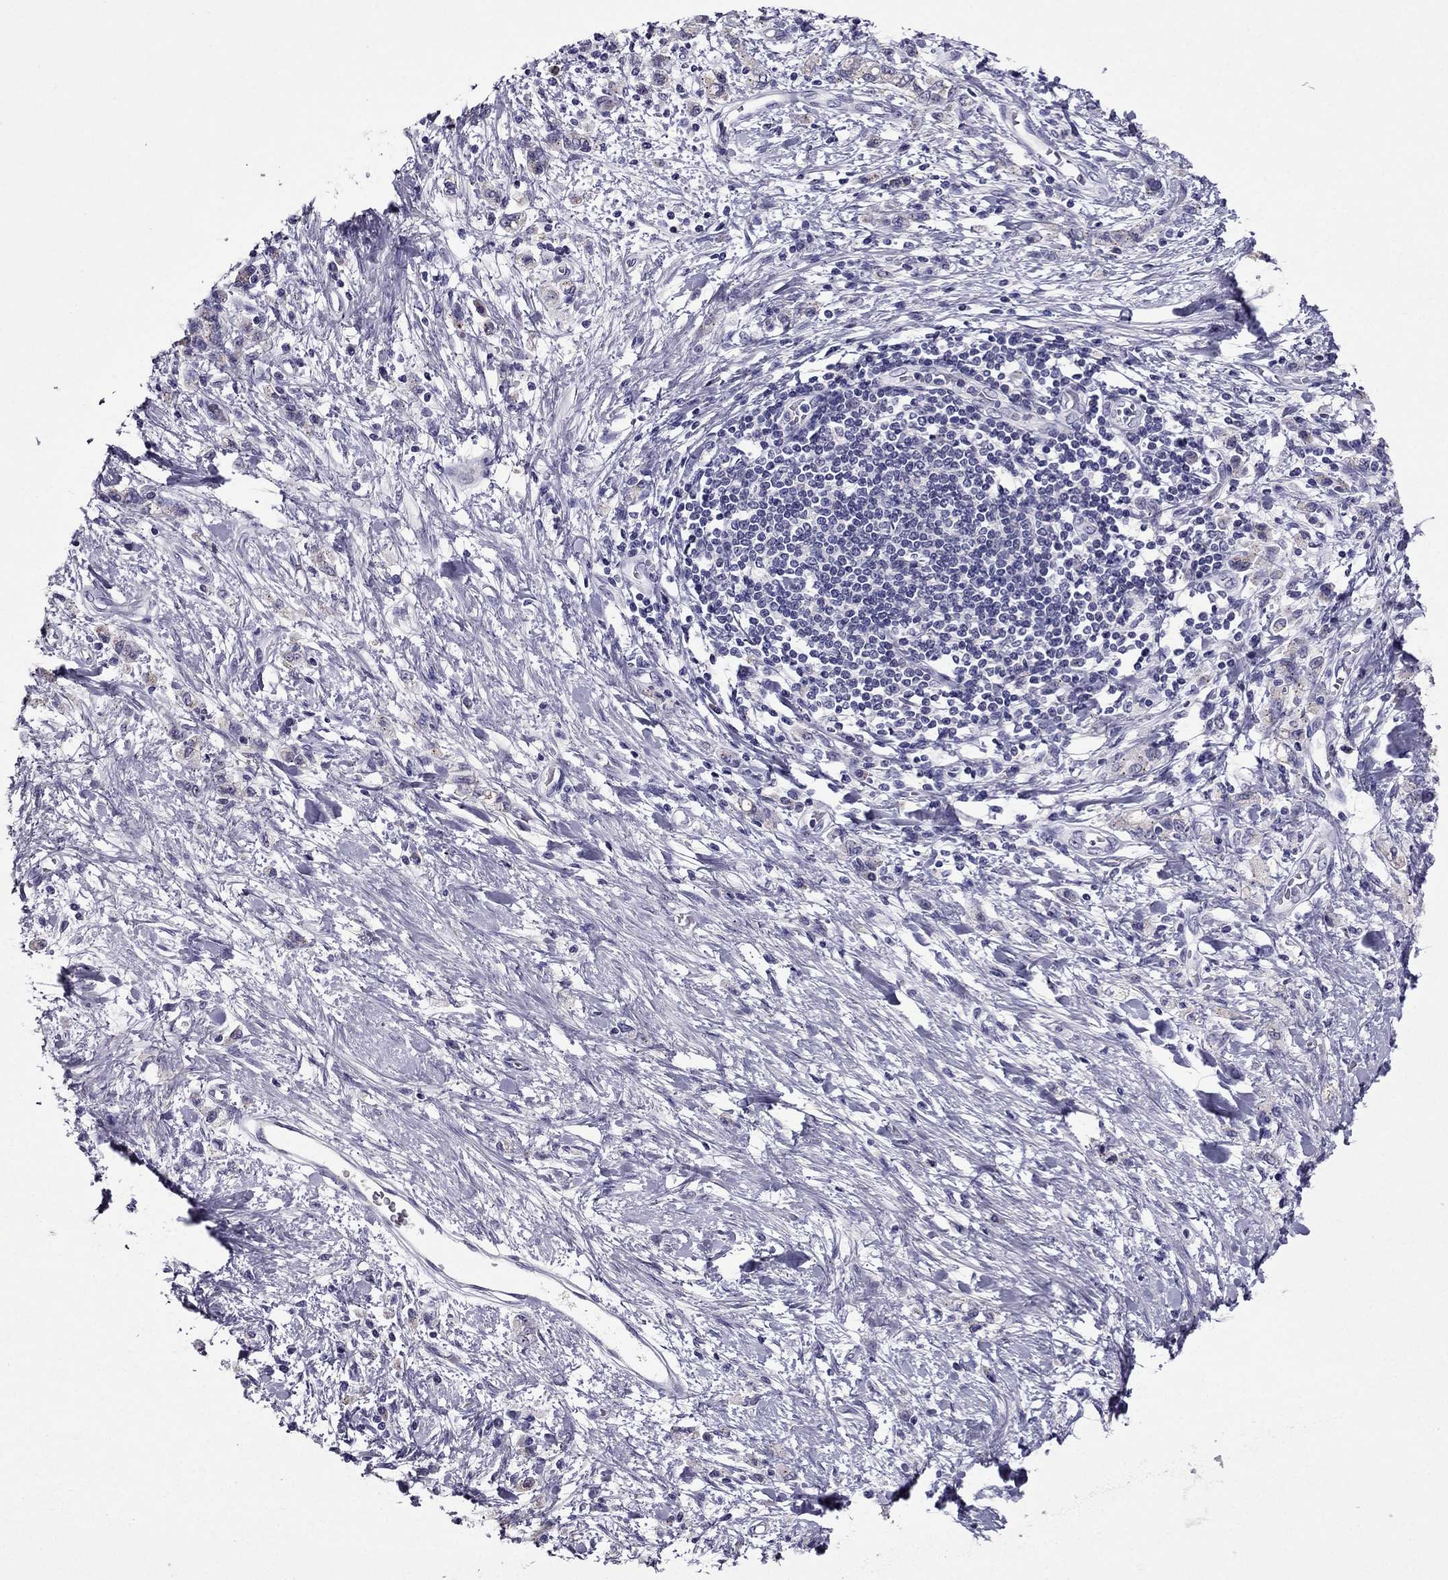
{"staining": {"intensity": "weak", "quantity": ">75%", "location": "cytoplasmic/membranous"}, "tissue": "stomach cancer", "cell_type": "Tumor cells", "image_type": "cancer", "snomed": [{"axis": "morphology", "description": "Adenocarcinoma, NOS"}, {"axis": "topography", "description": "Stomach"}], "caption": "A high-resolution photomicrograph shows immunohistochemistry staining of stomach adenocarcinoma, which reveals weak cytoplasmic/membranous expression in approximately >75% of tumor cells. The staining was performed using DAB (3,3'-diaminobenzidine) to visualize the protein expression in brown, while the nuclei were stained in blue with hematoxylin (Magnification: 20x).", "gene": "MYBPH", "patient": {"sex": "male", "age": 77}}